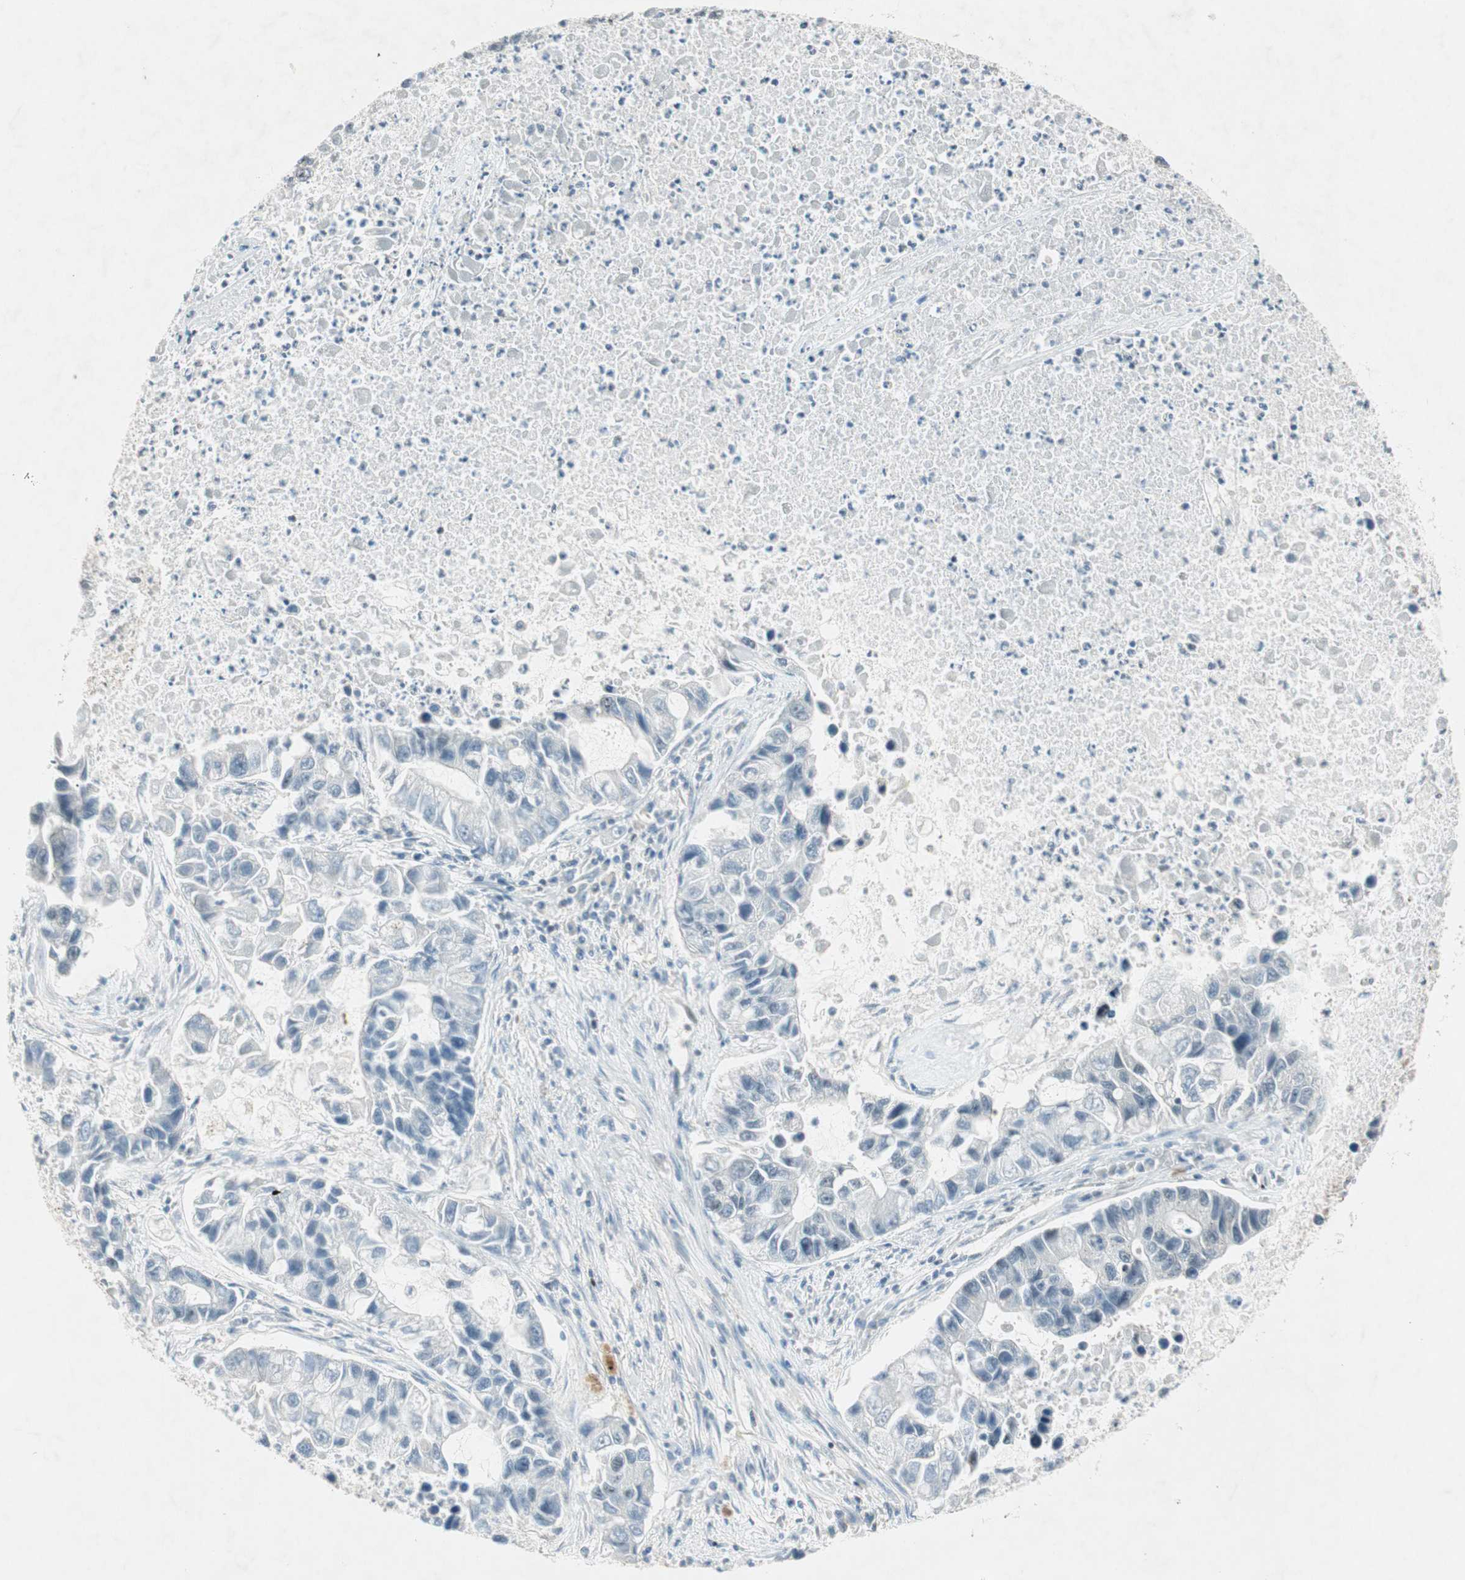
{"staining": {"intensity": "negative", "quantity": "none", "location": "none"}, "tissue": "lung cancer", "cell_type": "Tumor cells", "image_type": "cancer", "snomed": [{"axis": "morphology", "description": "Adenocarcinoma, NOS"}, {"axis": "topography", "description": "Lung"}], "caption": "Lung cancer stained for a protein using immunohistochemistry shows no expression tumor cells.", "gene": "CDK19", "patient": {"sex": "female", "age": 51}}